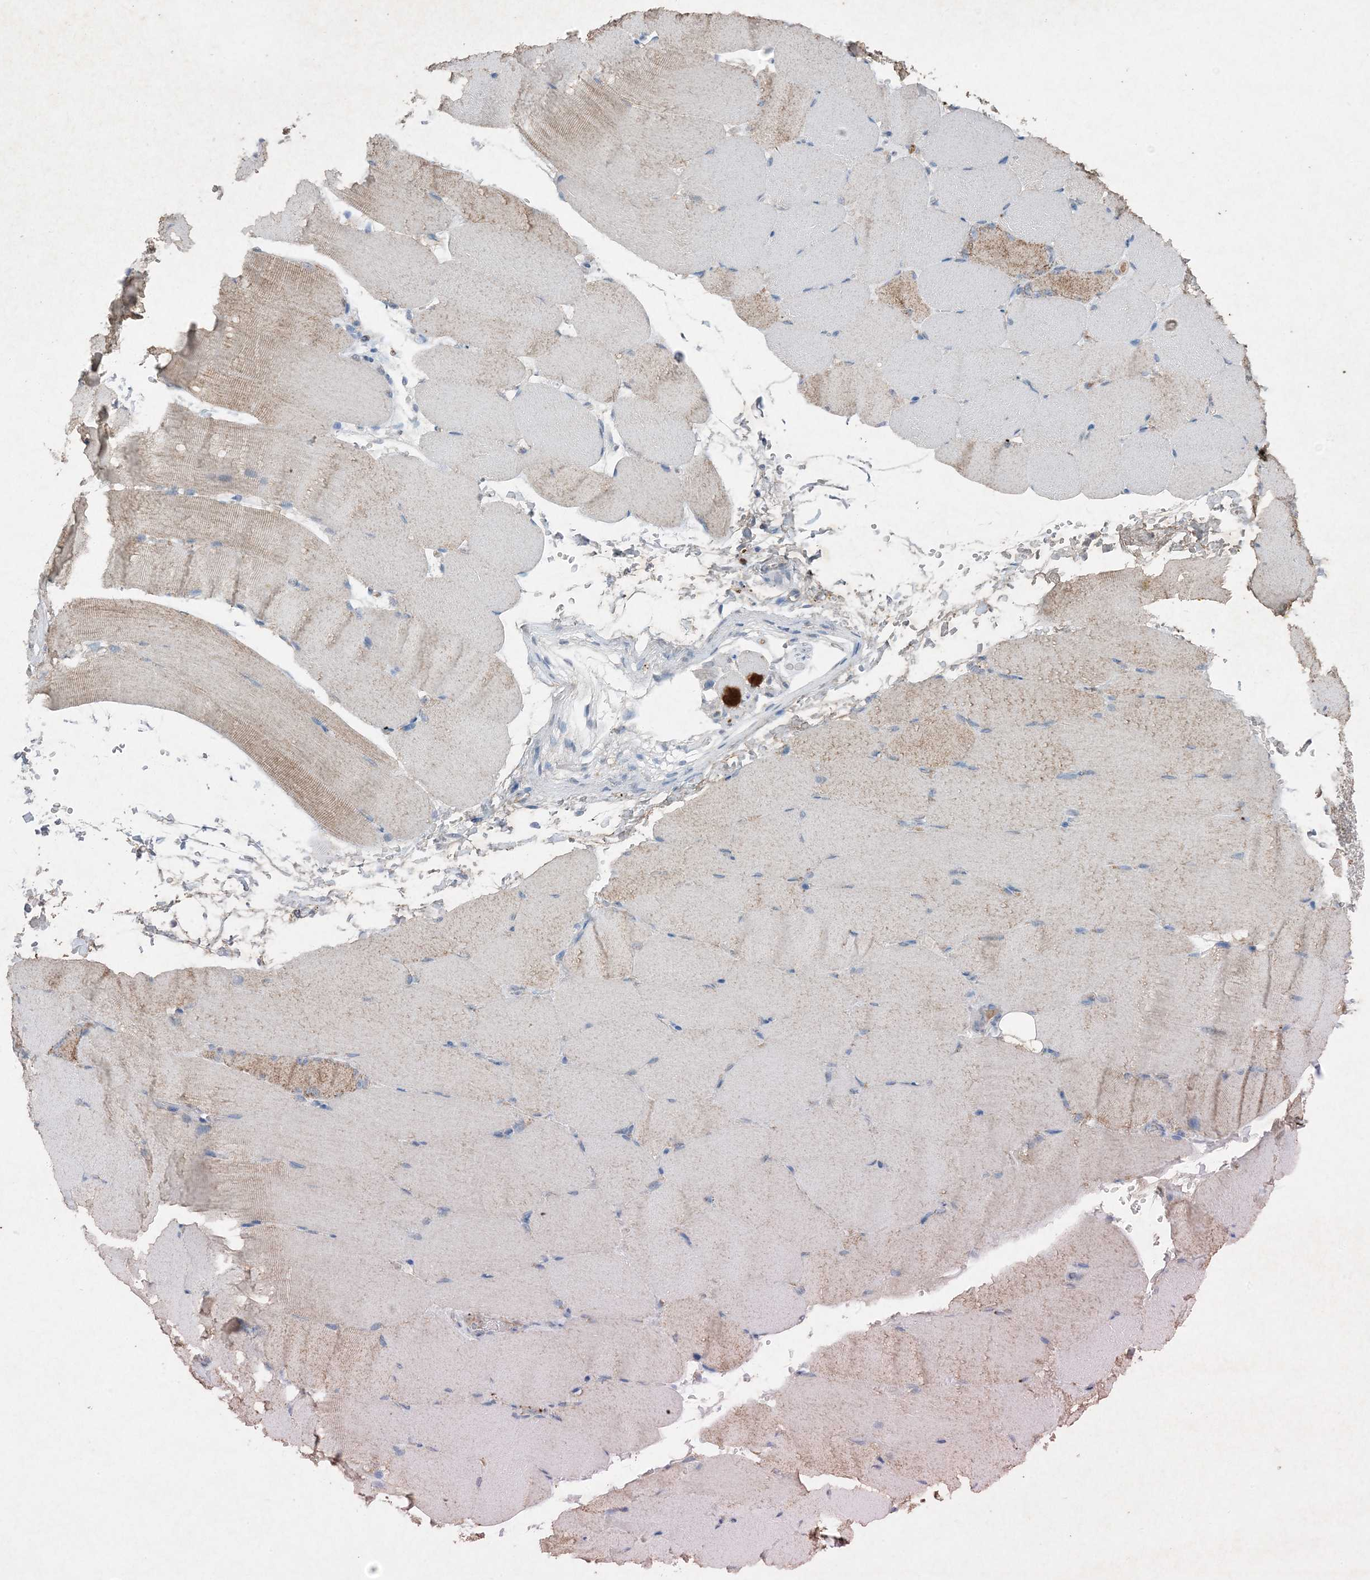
{"staining": {"intensity": "moderate", "quantity": "<25%", "location": "cytoplasmic/membranous"}, "tissue": "skeletal muscle", "cell_type": "Myocytes", "image_type": "normal", "snomed": [{"axis": "morphology", "description": "Normal tissue, NOS"}, {"axis": "topography", "description": "Skeletal muscle"}, {"axis": "topography", "description": "Parathyroid gland"}], "caption": "Myocytes display low levels of moderate cytoplasmic/membranous staining in about <25% of cells in unremarkable human skeletal muscle. Using DAB (brown) and hematoxylin (blue) stains, captured at high magnification using brightfield microscopy.", "gene": "FCN3", "patient": {"sex": "female", "age": 37}}